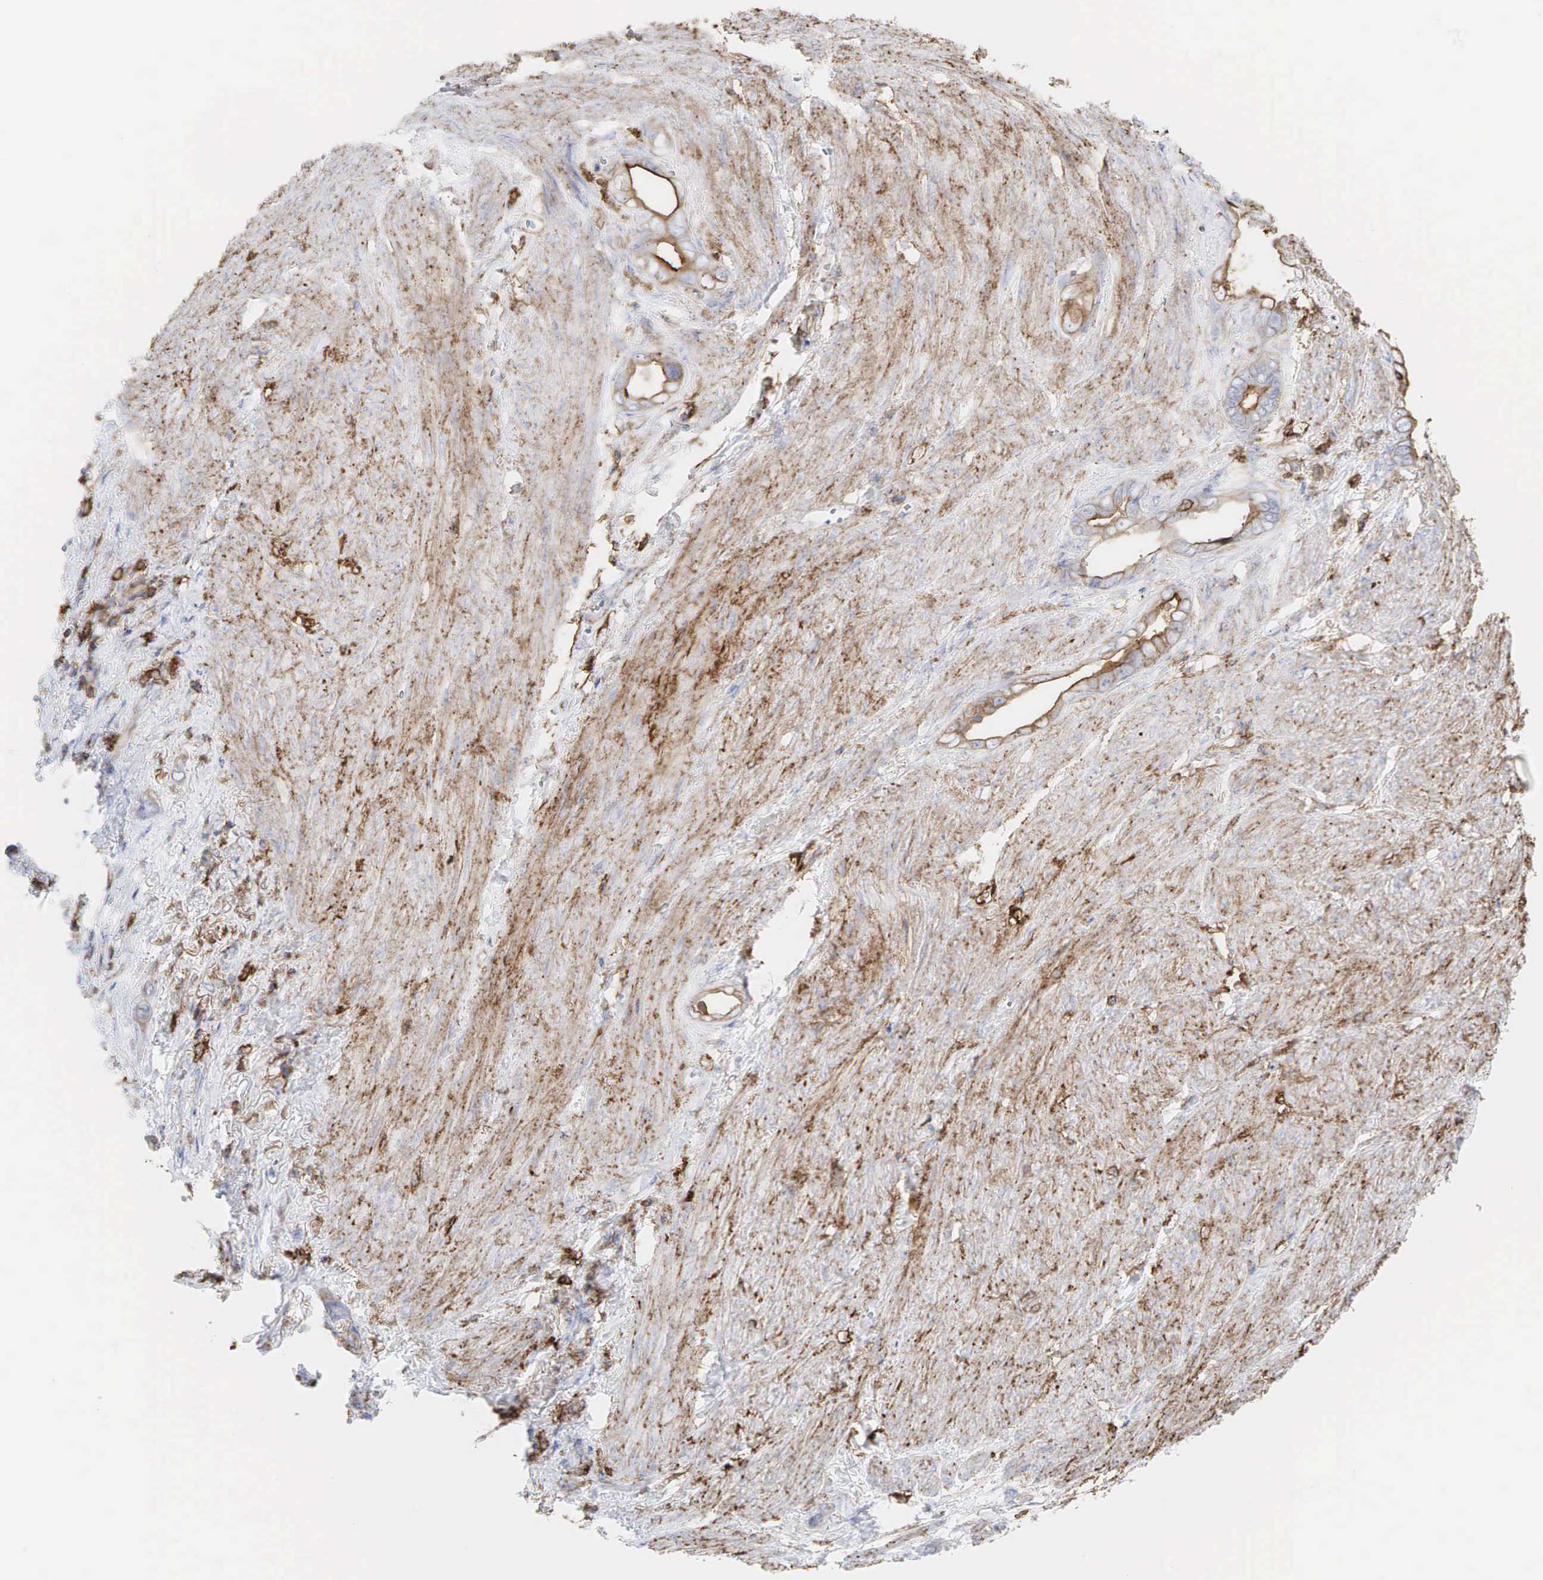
{"staining": {"intensity": "weak", "quantity": "25%-75%", "location": "cytoplasmic/membranous"}, "tissue": "stomach cancer", "cell_type": "Tumor cells", "image_type": "cancer", "snomed": [{"axis": "morphology", "description": "Adenocarcinoma, NOS"}, {"axis": "topography", "description": "Stomach"}], "caption": "This is a micrograph of immunohistochemistry (IHC) staining of stomach adenocarcinoma, which shows weak staining in the cytoplasmic/membranous of tumor cells.", "gene": "CD44", "patient": {"sex": "male", "age": 78}}